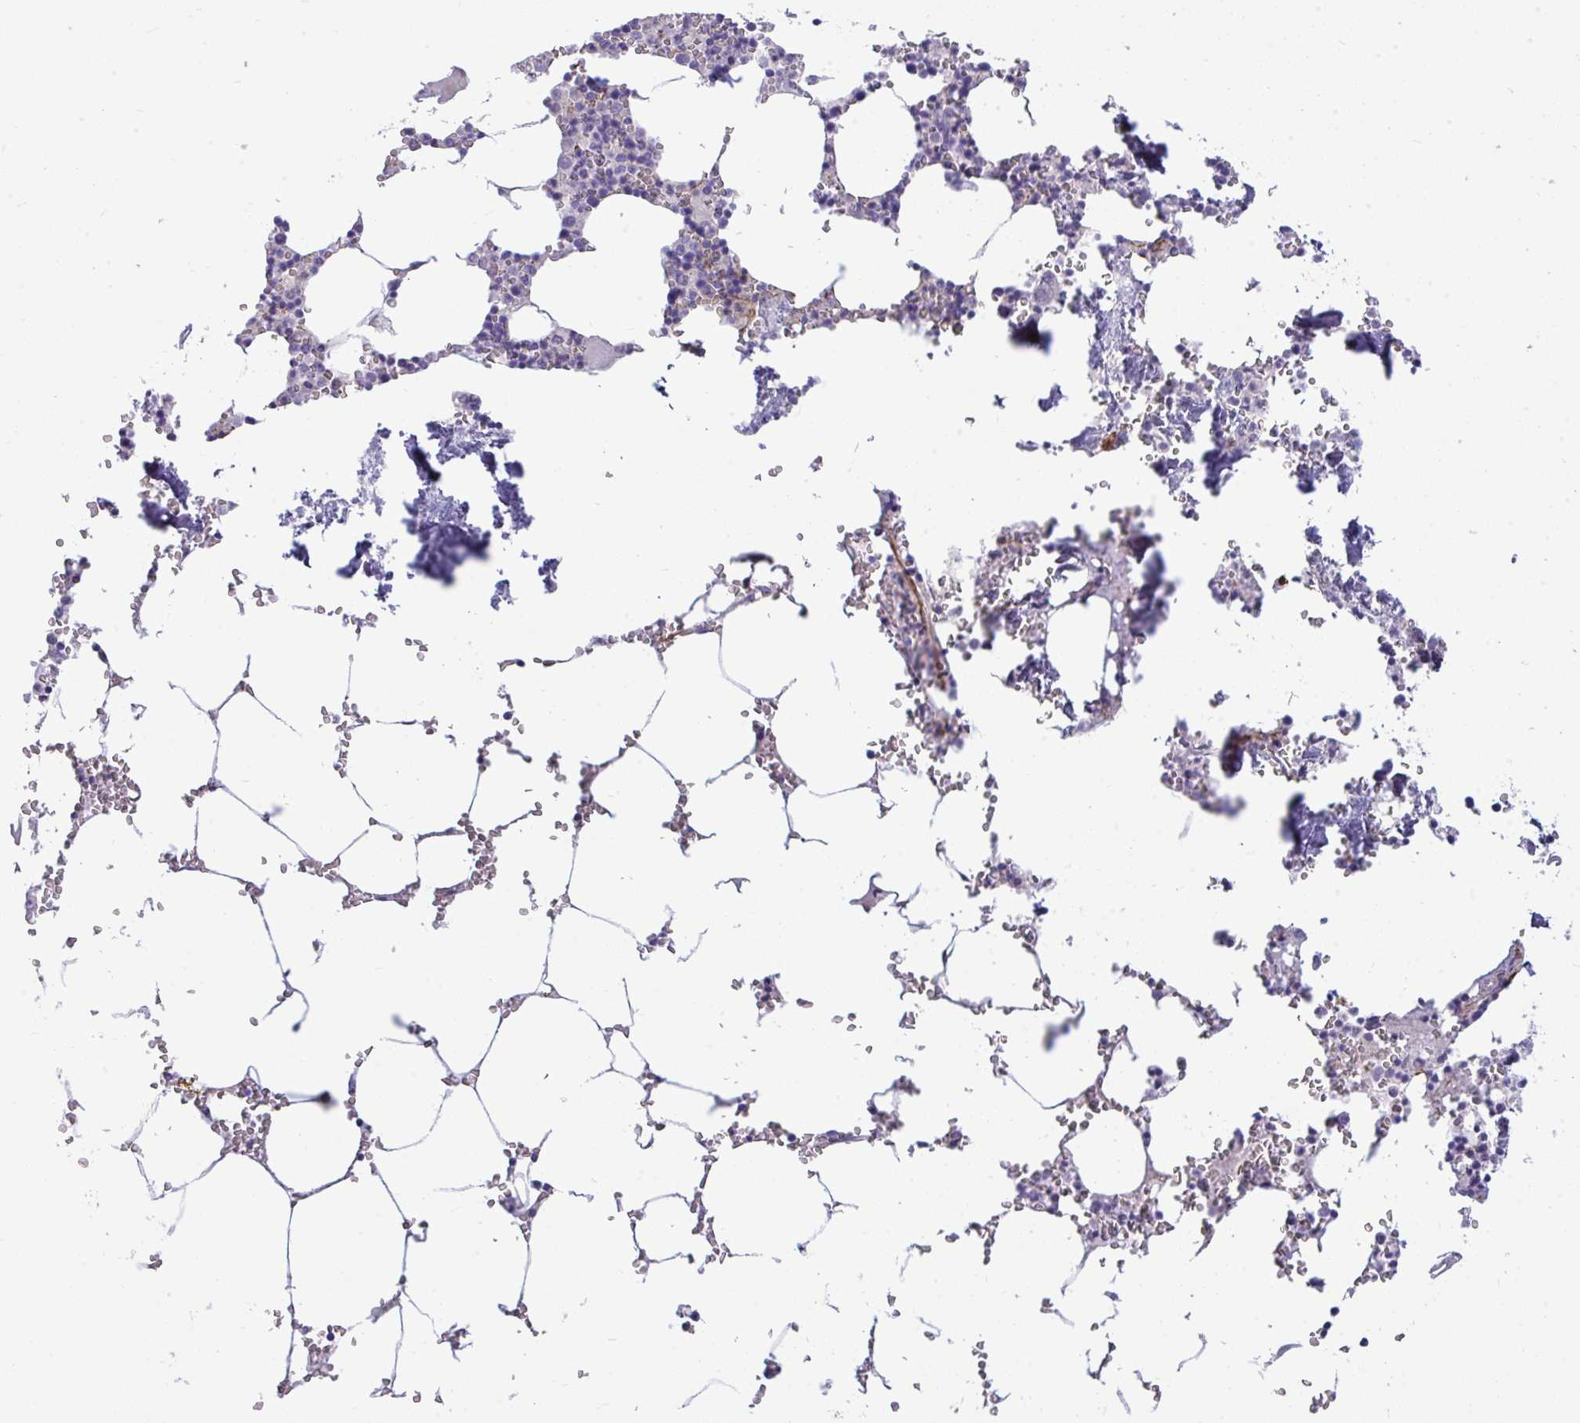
{"staining": {"intensity": "negative", "quantity": "none", "location": "none"}, "tissue": "bone marrow", "cell_type": "Hematopoietic cells", "image_type": "normal", "snomed": [{"axis": "morphology", "description": "Normal tissue, NOS"}, {"axis": "topography", "description": "Bone marrow"}], "caption": "Immunohistochemistry (IHC) micrograph of normal bone marrow stained for a protein (brown), which displays no expression in hematopoietic cells.", "gene": "PIGZ", "patient": {"sex": "male", "age": 54}}